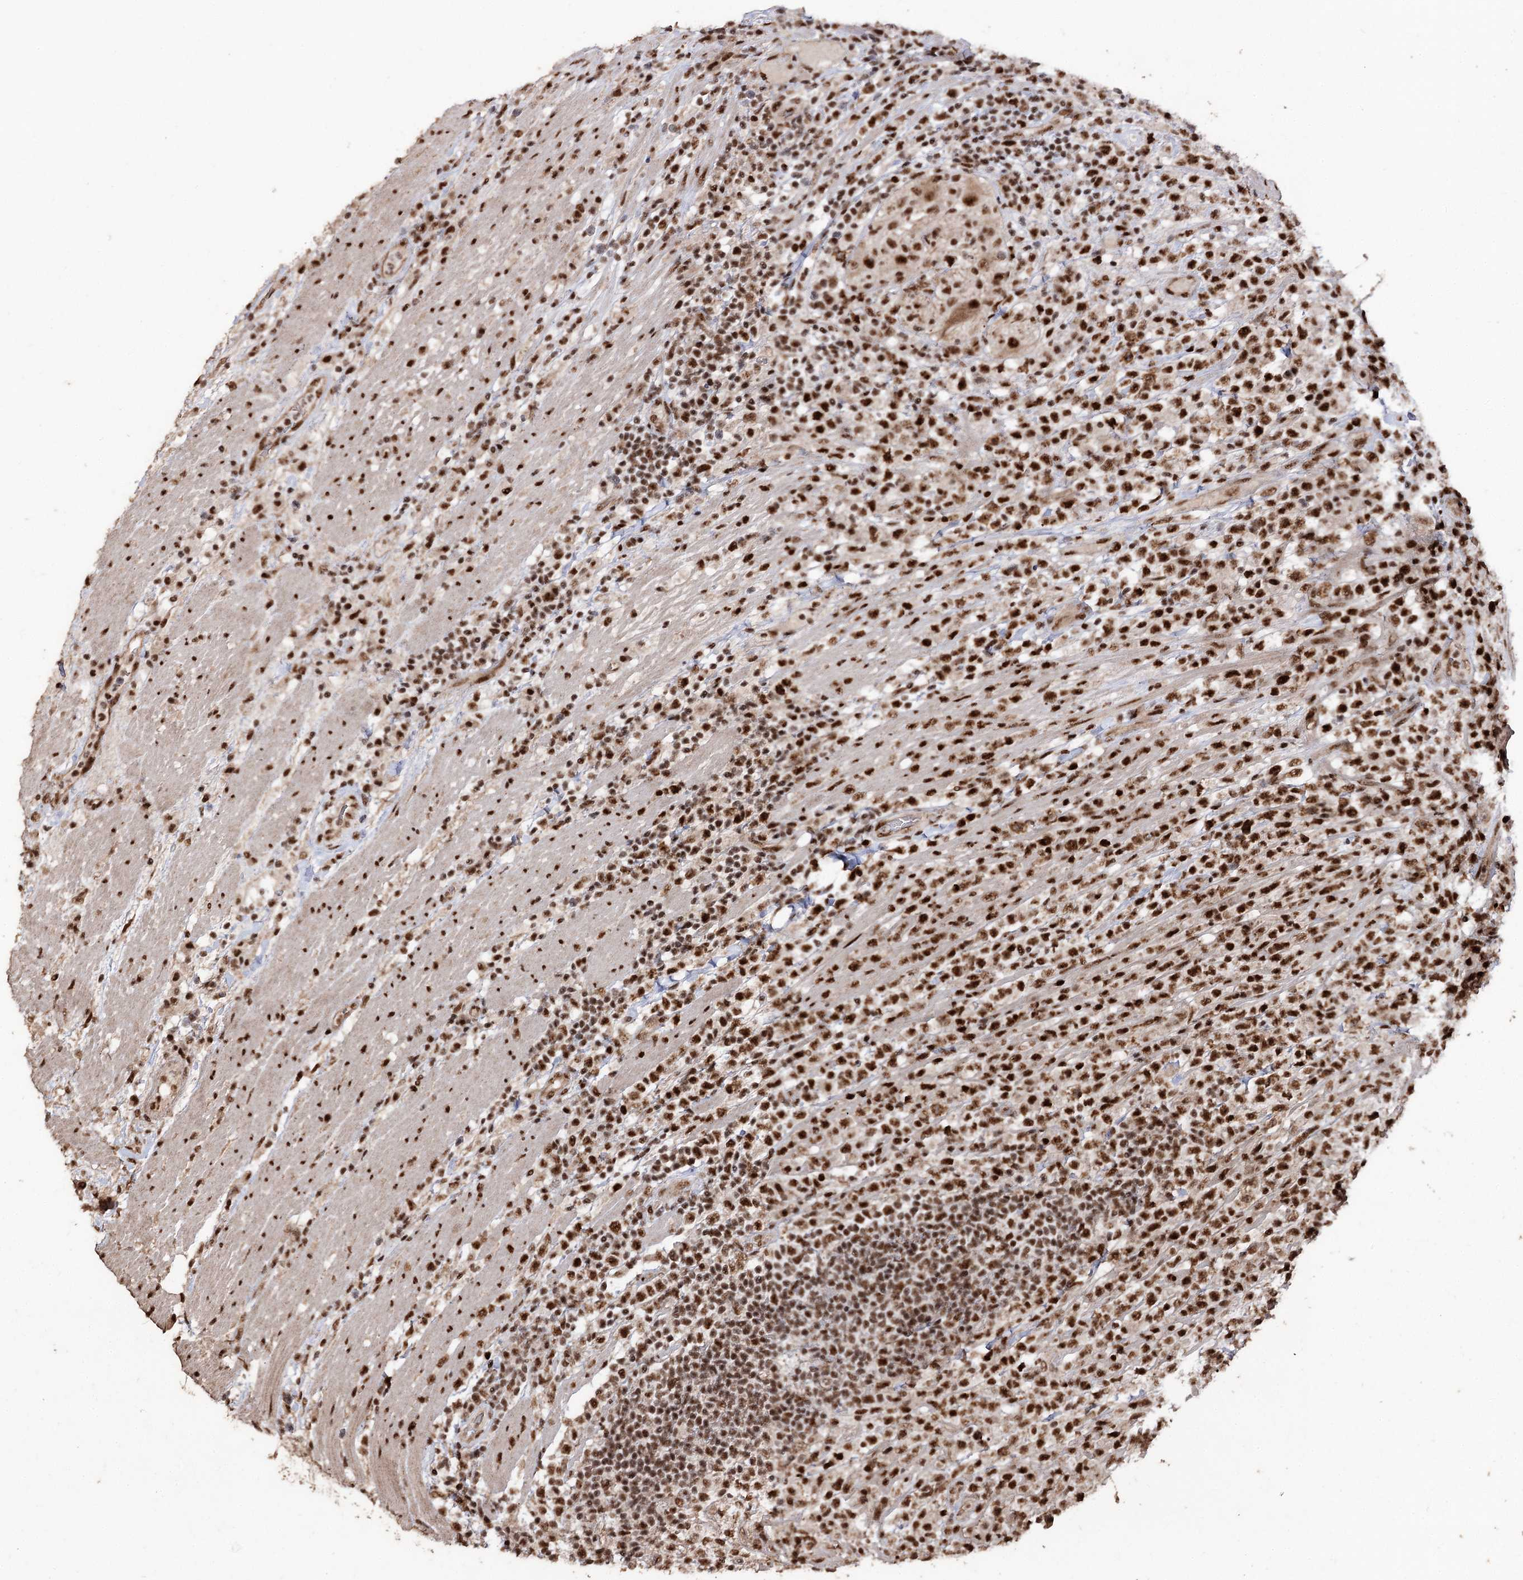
{"staining": {"intensity": "strong", "quantity": ">75%", "location": "nuclear"}, "tissue": "lymphoma", "cell_type": "Tumor cells", "image_type": "cancer", "snomed": [{"axis": "morphology", "description": "Malignant lymphoma, non-Hodgkin's type, High grade"}, {"axis": "topography", "description": "Colon"}], "caption": "Protein expression analysis of malignant lymphoma, non-Hodgkin's type (high-grade) displays strong nuclear positivity in about >75% of tumor cells.", "gene": "U2SURP", "patient": {"sex": "female", "age": 53}}